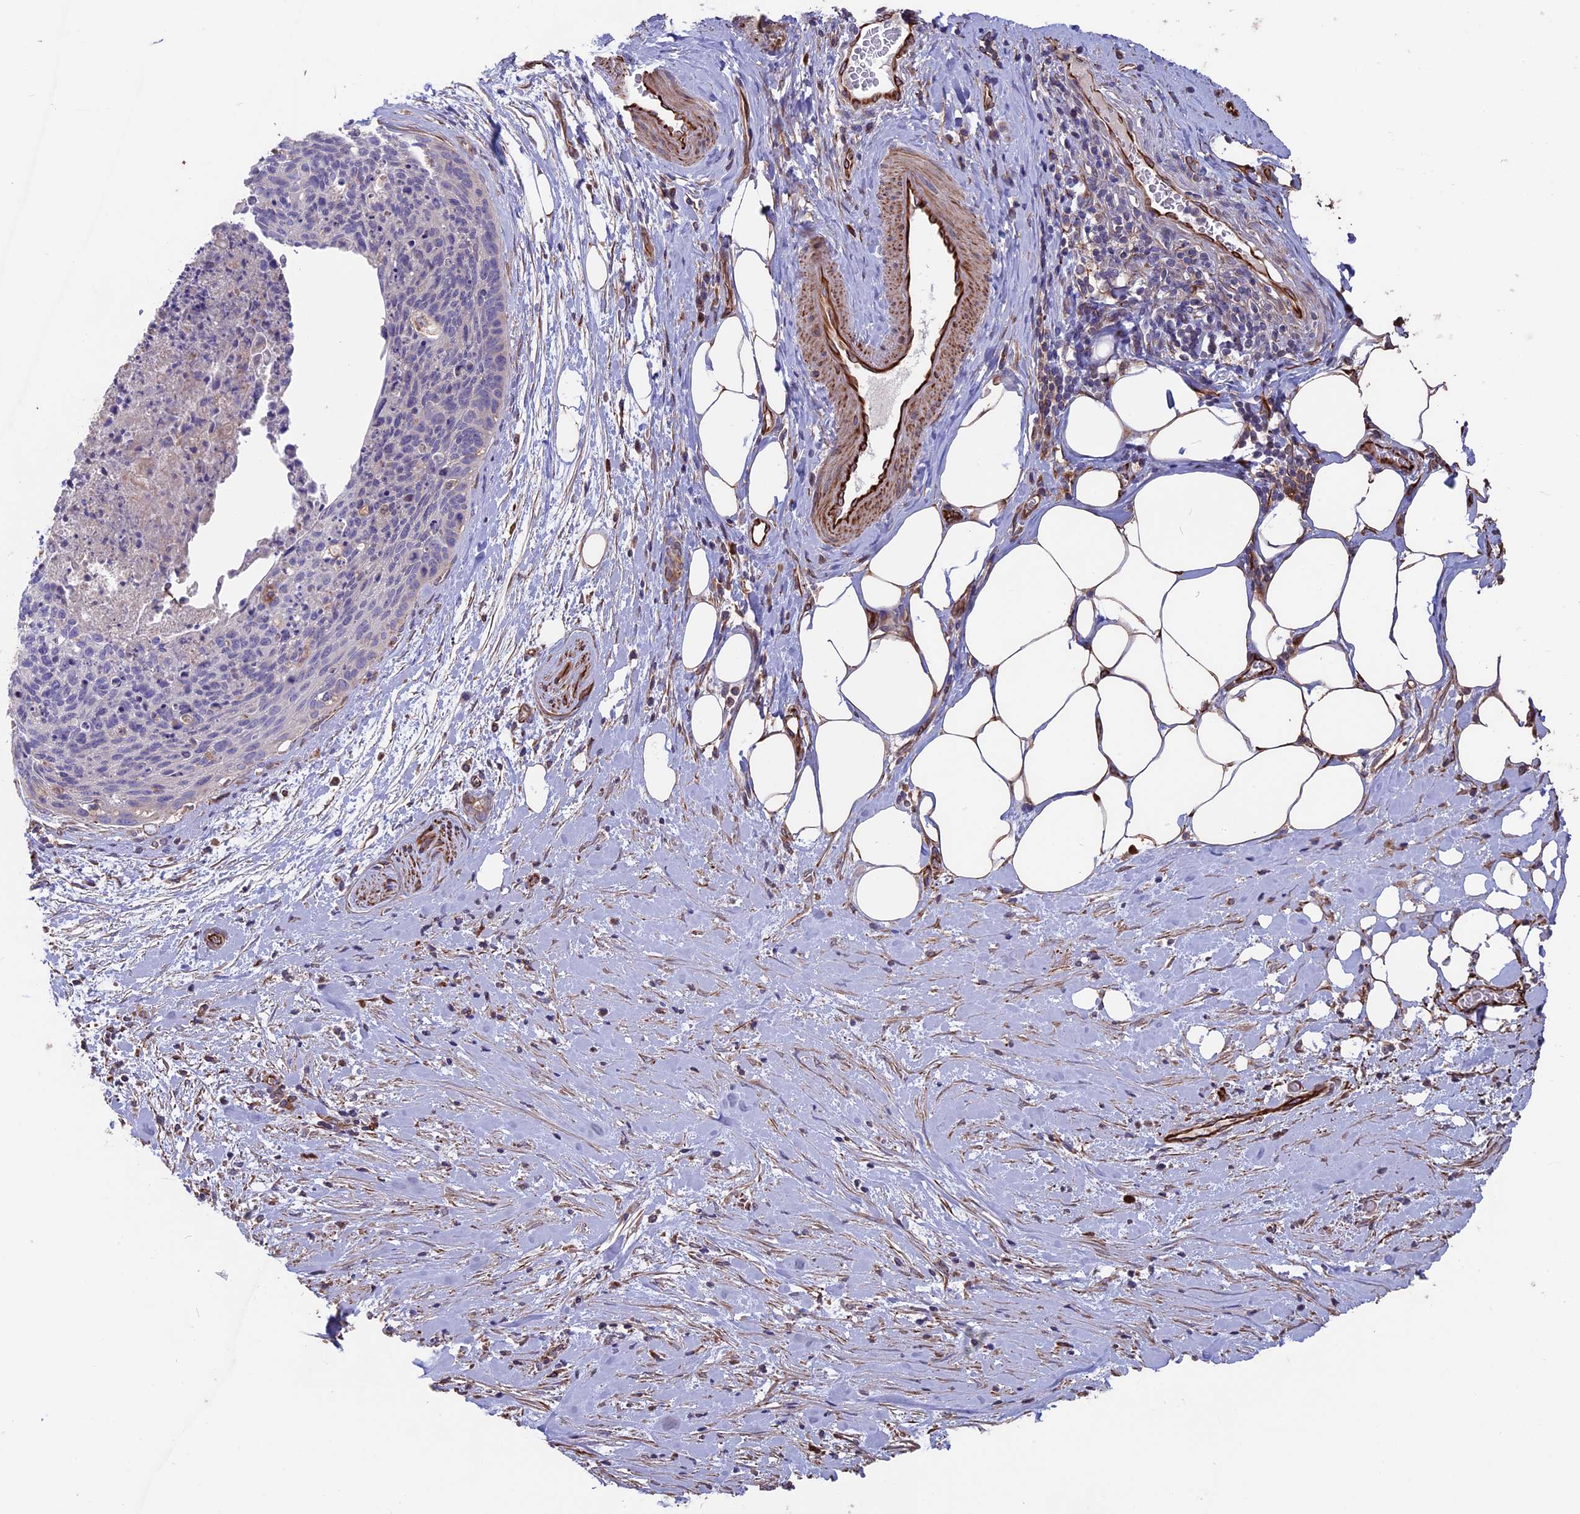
{"staining": {"intensity": "negative", "quantity": "none", "location": "none"}, "tissue": "cervical cancer", "cell_type": "Tumor cells", "image_type": "cancer", "snomed": [{"axis": "morphology", "description": "Squamous cell carcinoma, NOS"}, {"axis": "topography", "description": "Cervix"}], "caption": "Tumor cells show no significant protein expression in cervical cancer.", "gene": "SEH1L", "patient": {"sex": "female", "age": 55}}